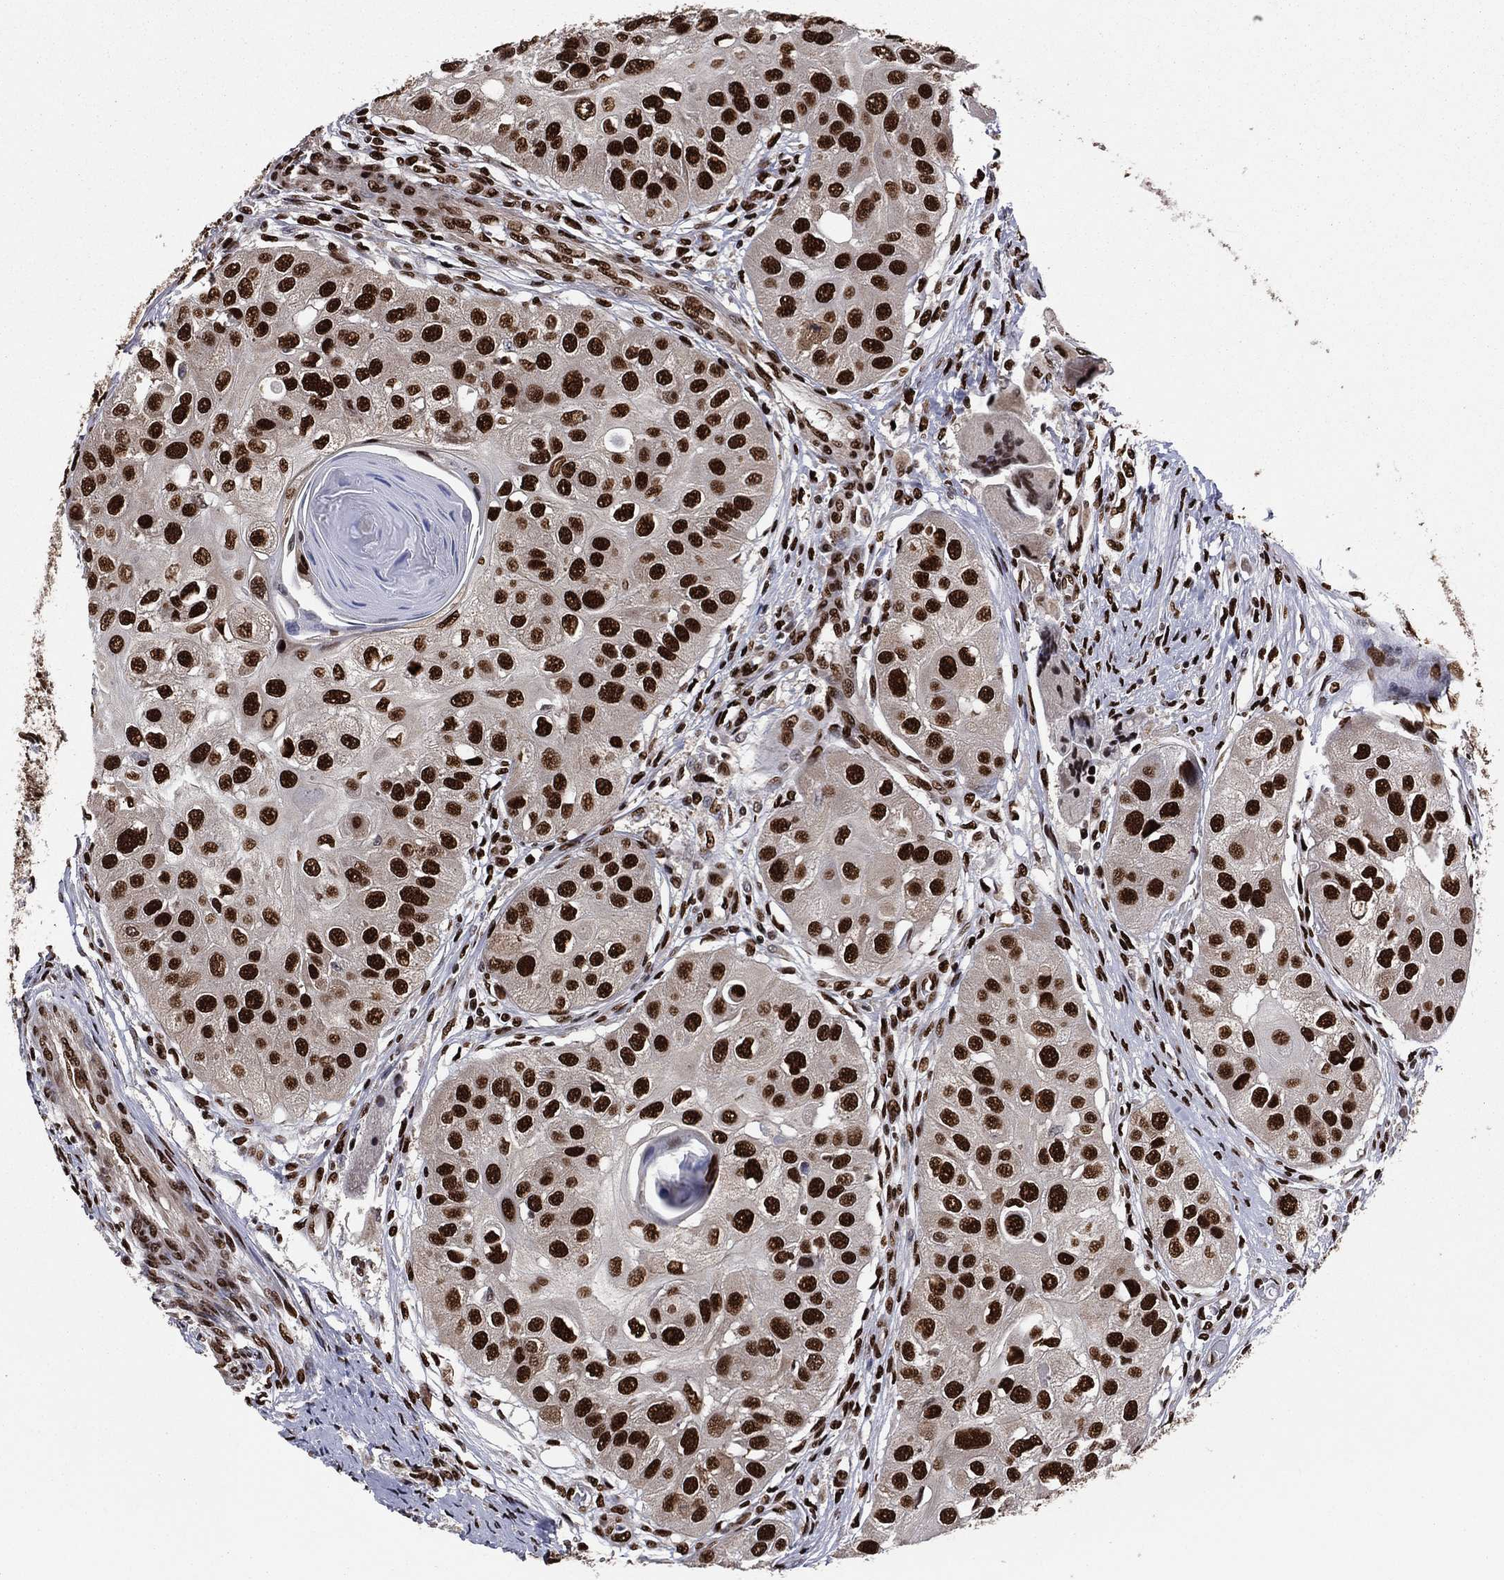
{"staining": {"intensity": "strong", "quantity": ">75%", "location": "nuclear"}, "tissue": "head and neck cancer", "cell_type": "Tumor cells", "image_type": "cancer", "snomed": [{"axis": "morphology", "description": "Normal tissue, NOS"}, {"axis": "morphology", "description": "Squamous cell carcinoma, NOS"}, {"axis": "topography", "description": "Skeletal muscle"}, {"axis": "topography", "description": "Head-Neck"}], "caption": "Human head and neck squamous cell carcinoma stained for a protein (brown) demonstrates strong nuclear positive staining in about >75% of tumor cells.", "gene": "TP53BP1", "patient": {"sex": "male", "age": 51}}